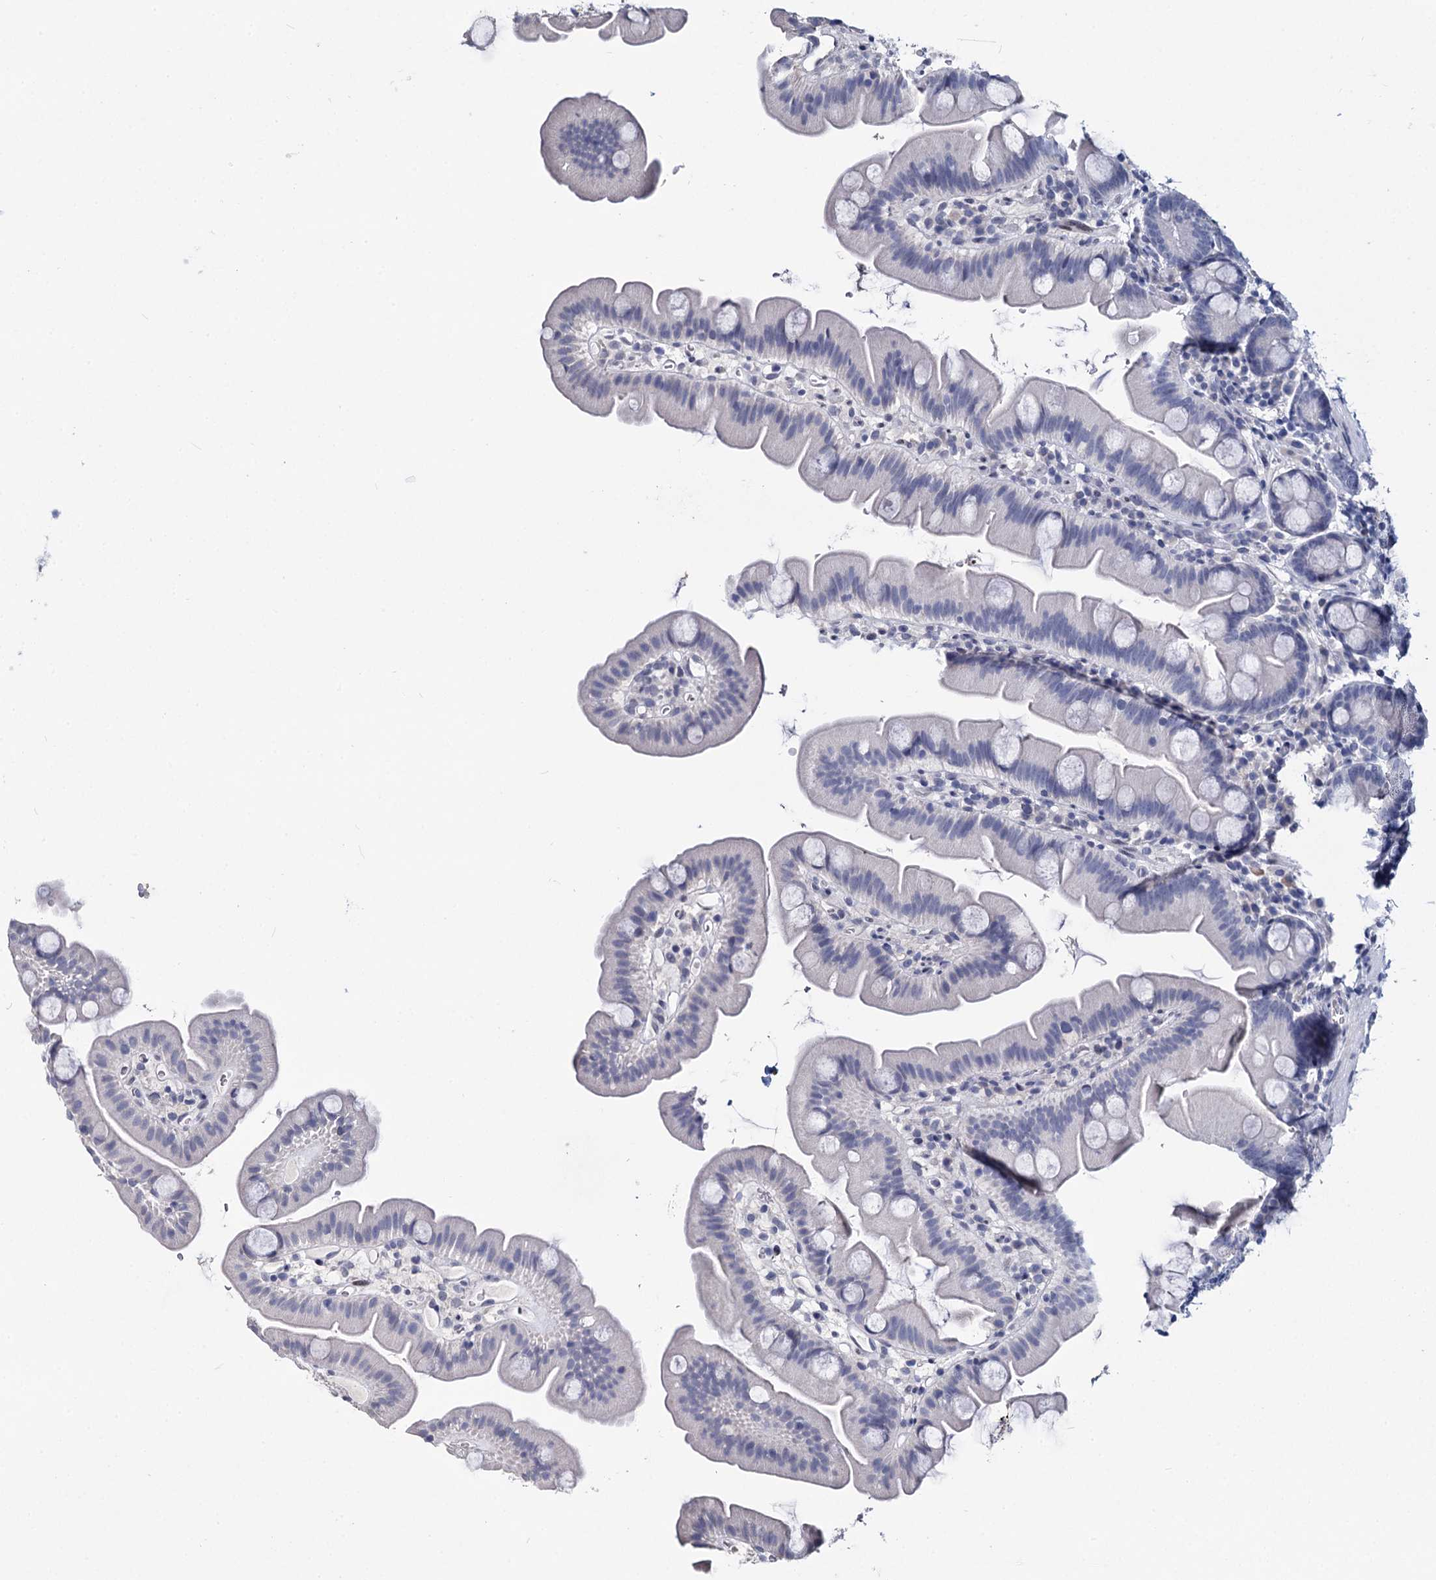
{"staining": {"intensity": "negative", "quantity": "none", "location": "none"}, "tissue": "small intestine", "cell_type": "Glandular cells", "image_type": "normal", "snomed": [{"axis": "morphology", "description": "Normal tissue, NOS"}, {"axis": "topography", "description": "Small intestine"}], "caption": "Immunohistochemistry (IHC) micrograph of benign small intestine stained for a protein (brown), which reveals no positivity in glandular cells.", "gene": "MAGEA4", "patient": {"sex": "female", "age": 68}}